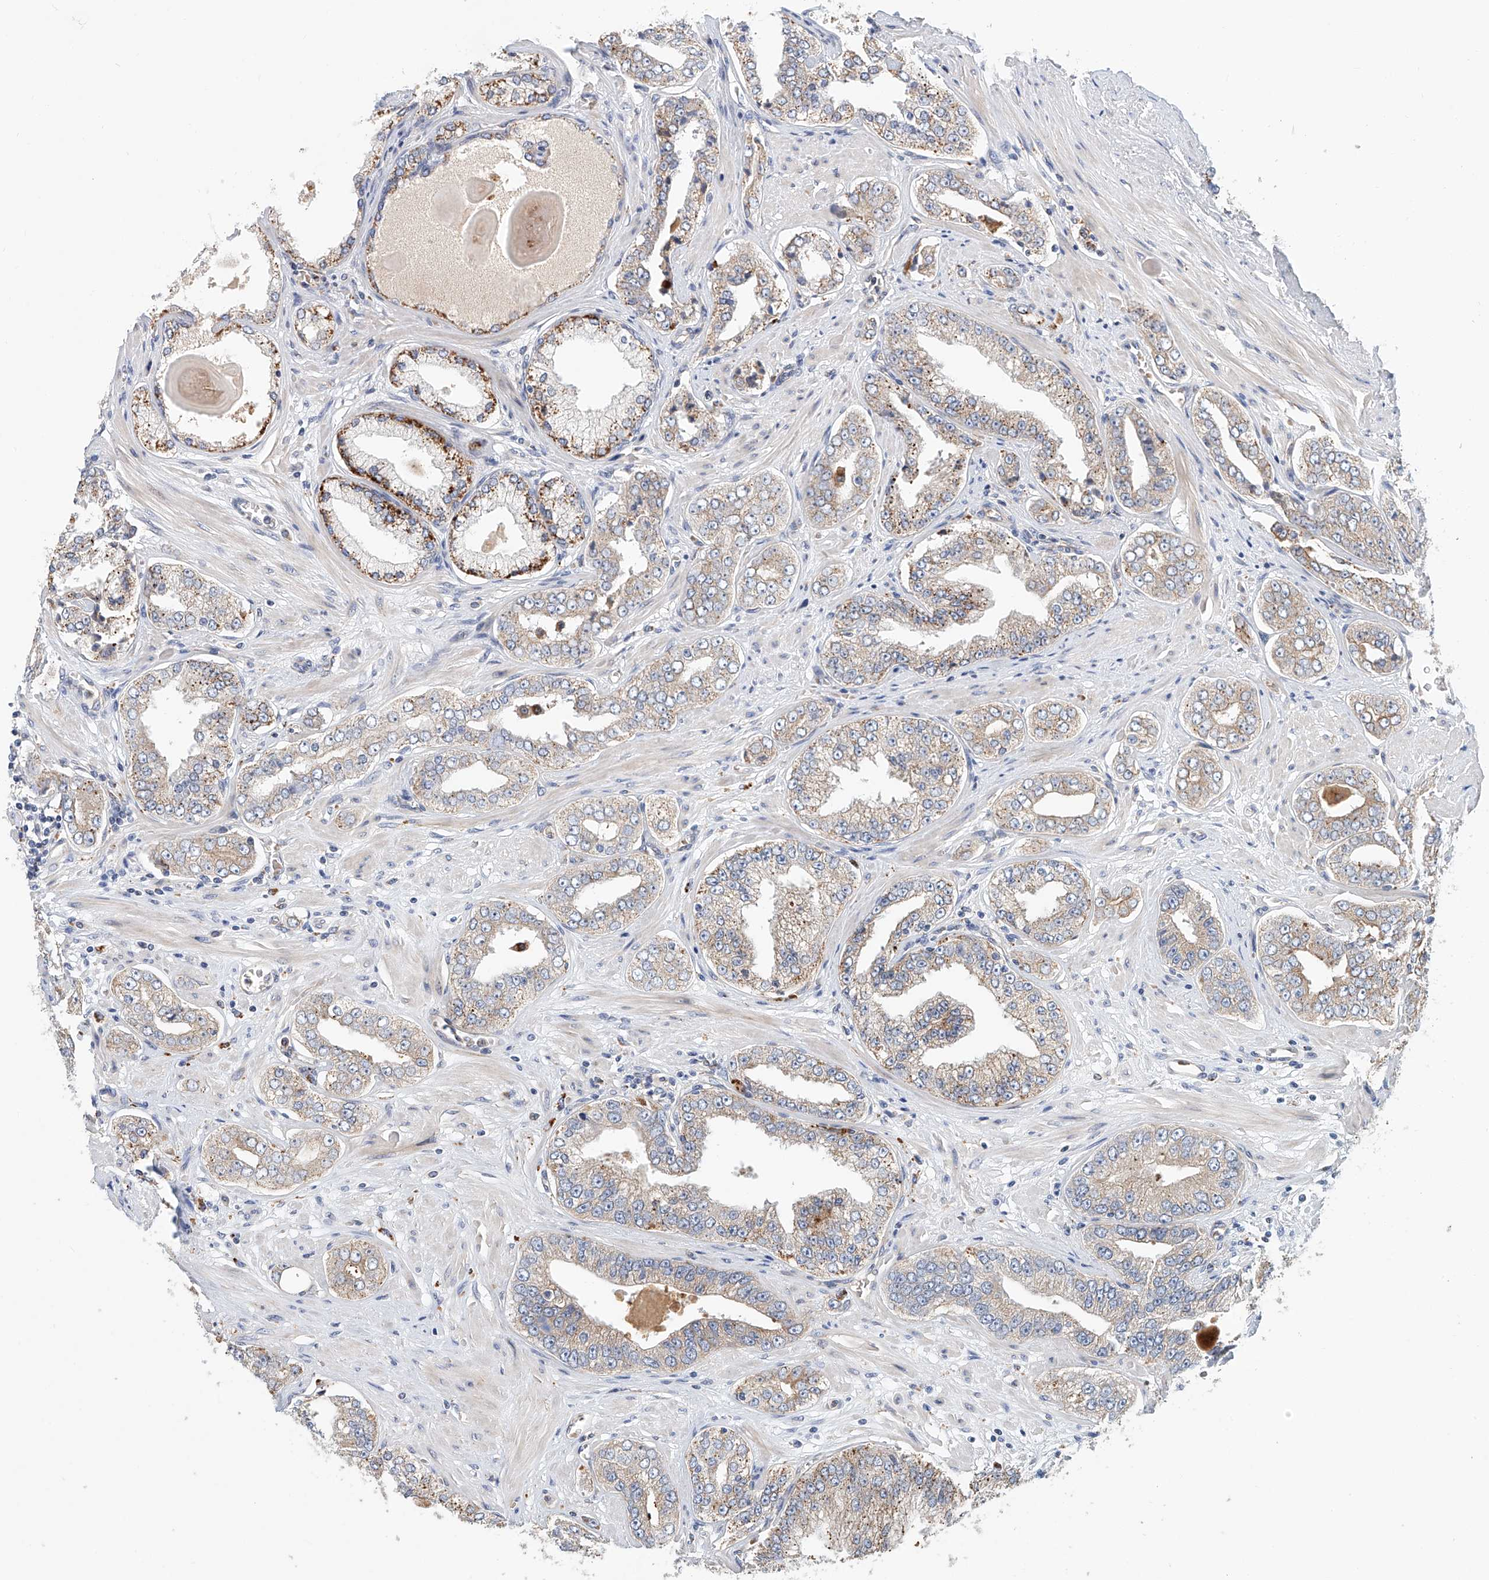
{"staining": {"intensity": "moderate", "quantity": "25%-75%", "location": "cytoplasmic/membranous"}, "tissue": "prostate cancer", "cell_type": "Tumor cells", "image_type": "cancer", "snomed": [{"axis": "morphology", "description": "Adenocarcinoma, High grade"}, {"axis": "topography", "description": "Prostate"}], "caption": "A medium amount of moderate cytoplasmic/membranous expression is appreciated in approximately 25%-75% of tumor cells in prostate cancer tissue.", "gene": "HGSNAT", "patient": {"sex": "male", "age": 71}}